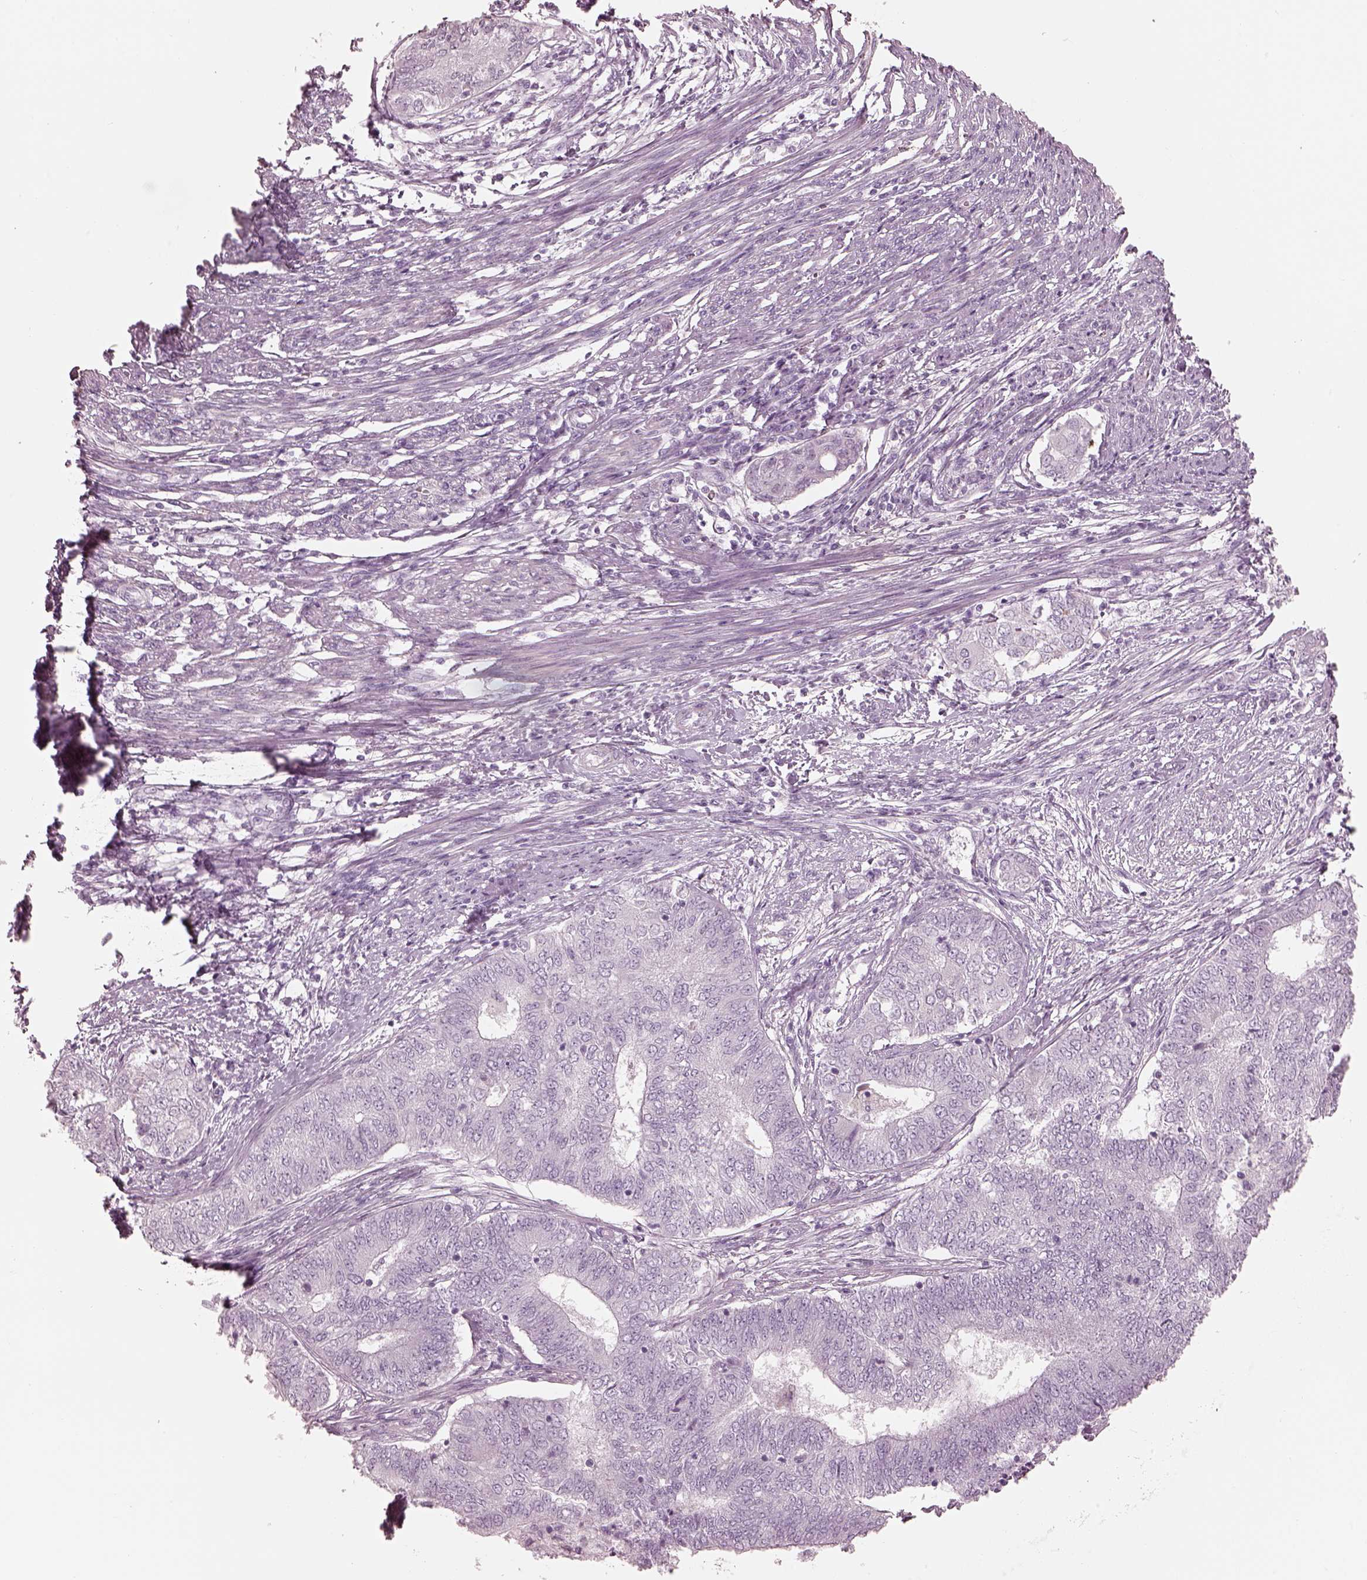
{"staining": {"intensity": "negative", "quantity": "none", "location": "none"}, "tissue": "endometrial cancer", "cell_type": "Tumor cells", "image_type": "cancer", "snomed": [{"axis": "morphology", "description": "Adenocarcinoma, NOS"}, {"axis": "topography", "description": "Endometrium"}], "caption": "A high-resolution micrograph shows immunohistochemistry (IHC) staining of endometrial adenocarcinoma, which reveals no significant expression in tumor cells.", "gene": "RSPH9", "patient": {"sex": "female", "age": 62}}